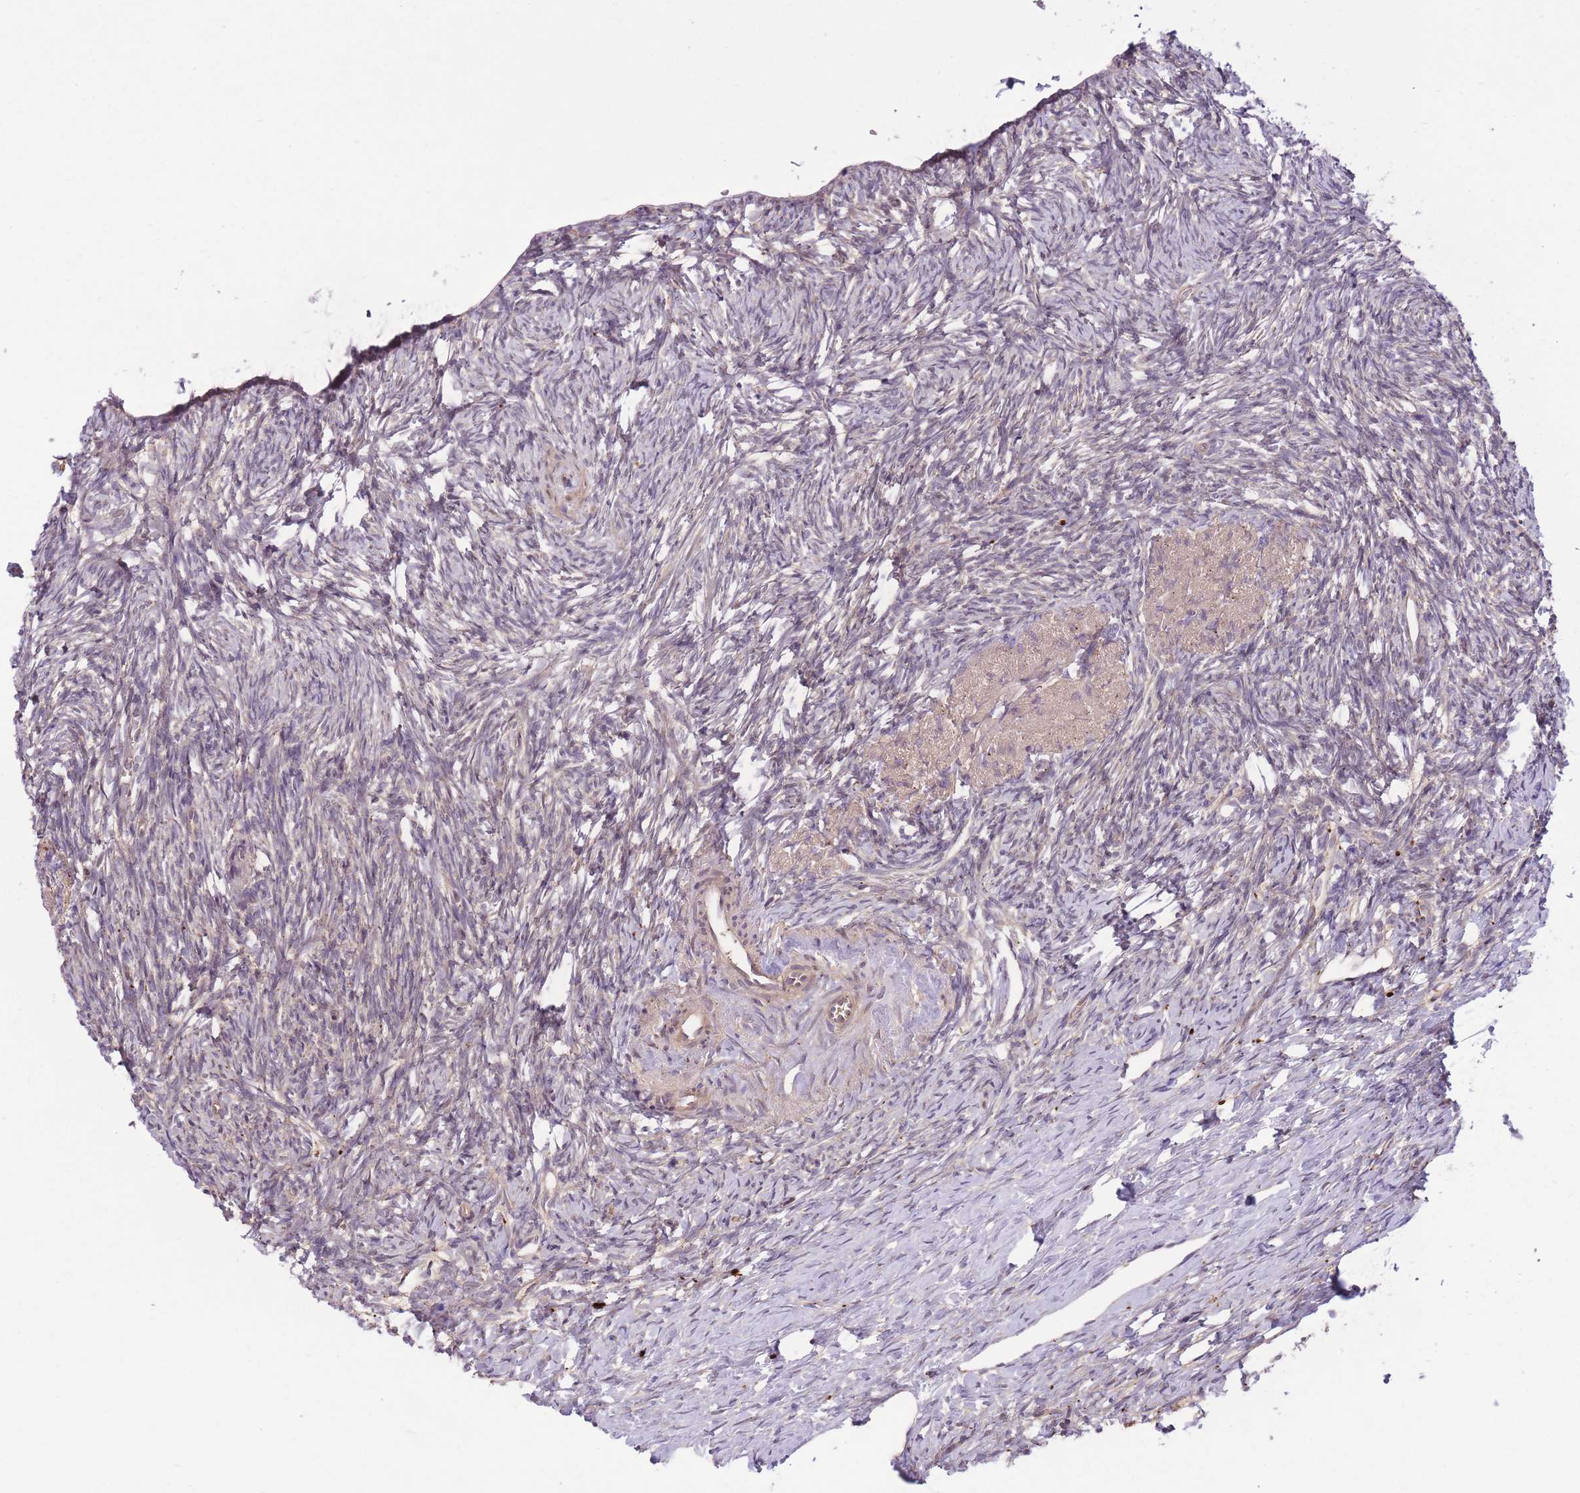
{"staining": {"intensity": "negative", "quantity": "none", "location": "none"}, "tissue": "ovary", "cell_type": "Ovarian stroma cells", "image_type": "normal", "snomed": [{"axis": "morphology", "description": "Normal tissue, NOS"}, {"axis": "topography", "description": "Ovary"}], "caption": "Photomicrograph shows no protein expression in ovarian stroma cells of unremarkable ovary. (DAB (3,3'-diaminobenzidine) immunohistochemistry (IHC) with hematoxylin counter stain).", "gene": "POLR3F", "patient": {"sex": "female", "age": 51}}